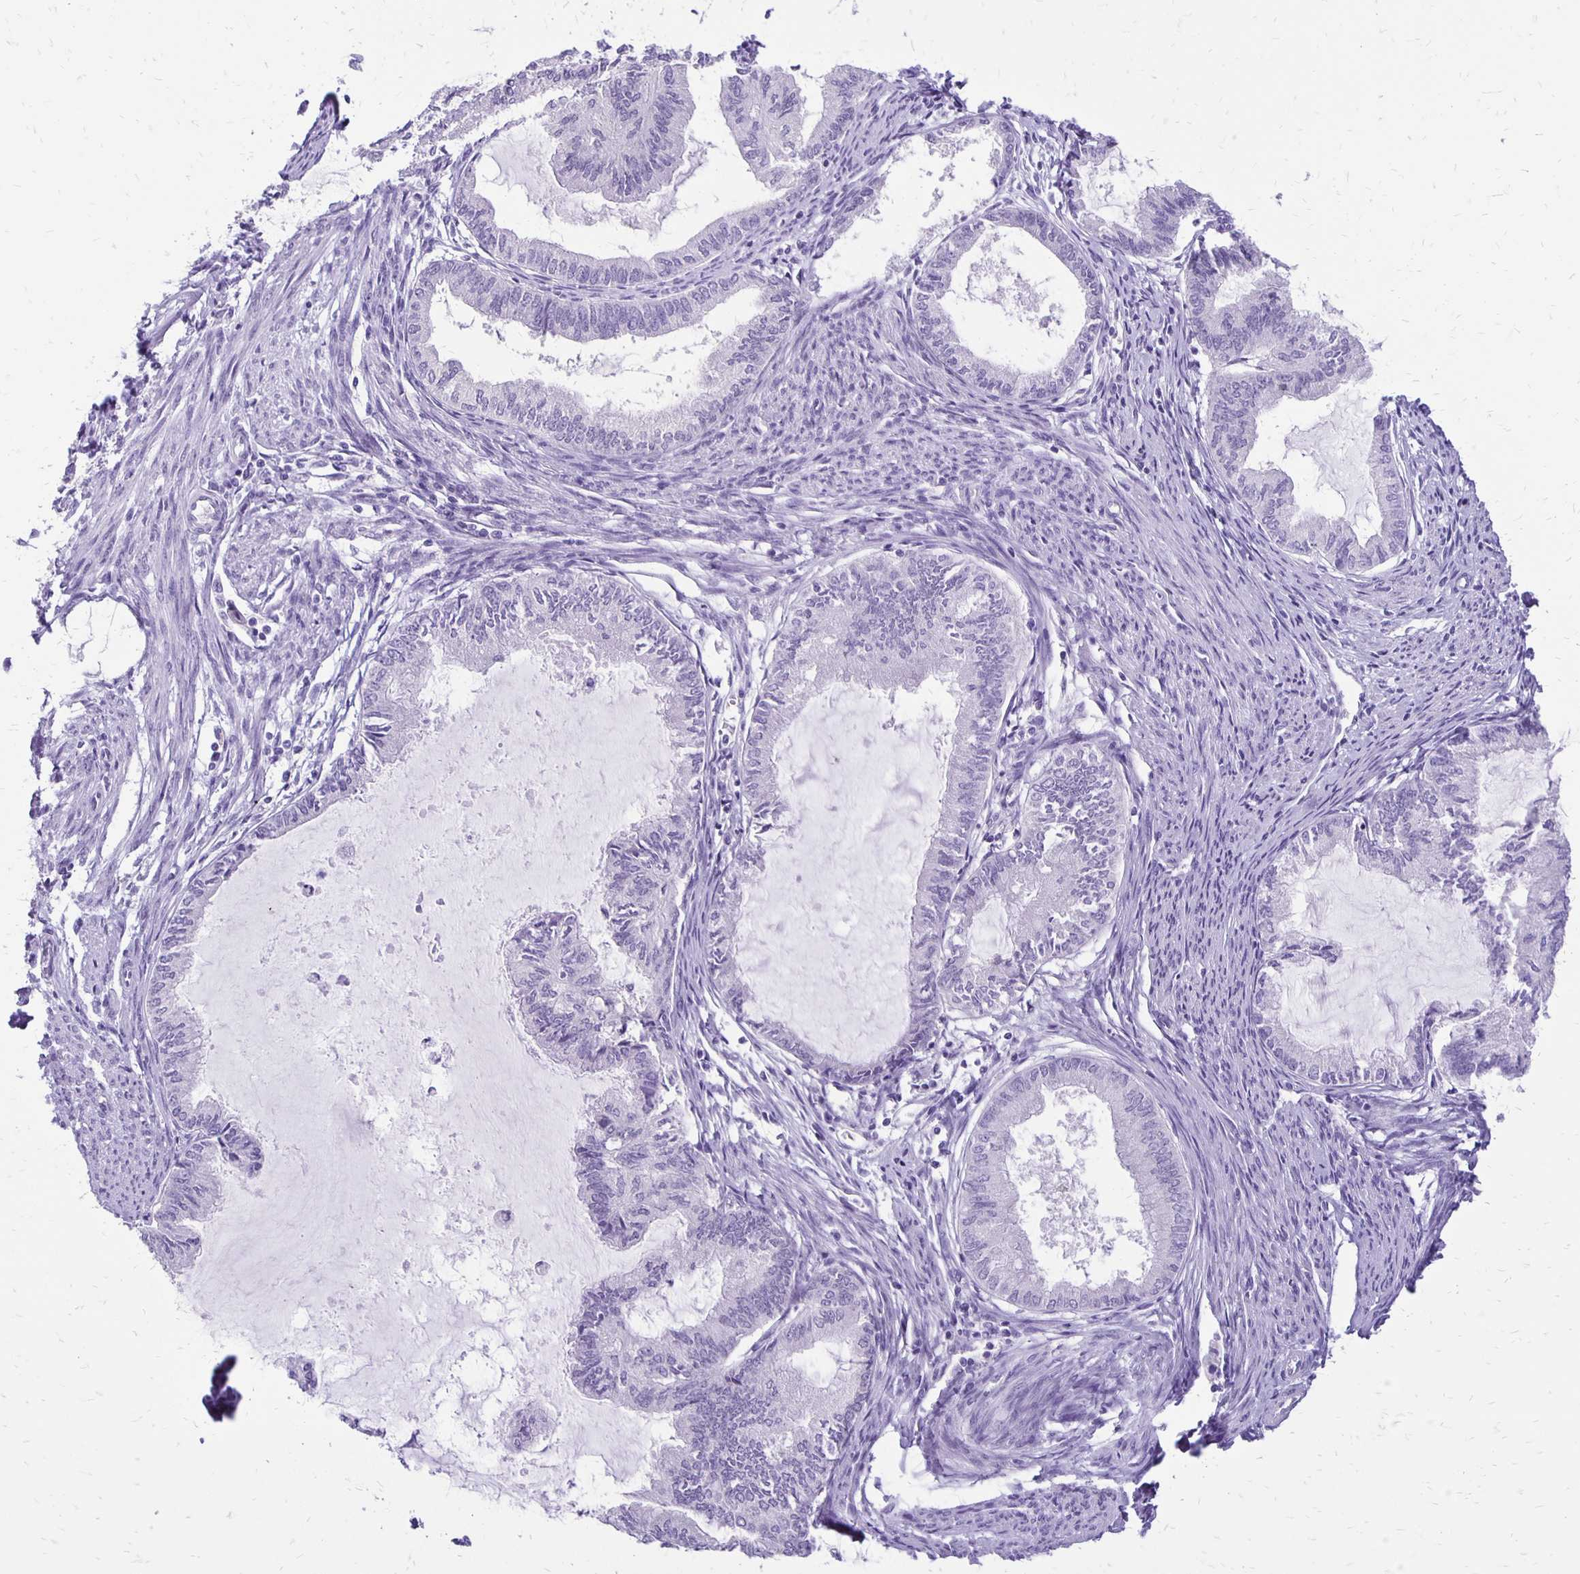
{"staining": {"intensity": "negative", "quantity": "none", "location": "none"}, "tissue": "endometrial cancer", "cell_type": "Tumor cells", "image_type": "cancer", "snomed": [{"axis": "morphology", "description": "Adenocarcinoma, NOS"}, {"axis": "topography", "description": "Endometrium"}], "caption": "Immunohistochemistry histopathology image of neoplastic tissue: endometrial adenocarcinoma stained with DAB reveals no significant protein positivity in tumor cells.", "gene": "ANKRD45", "patient": {"sex": "female", "age": 86}}